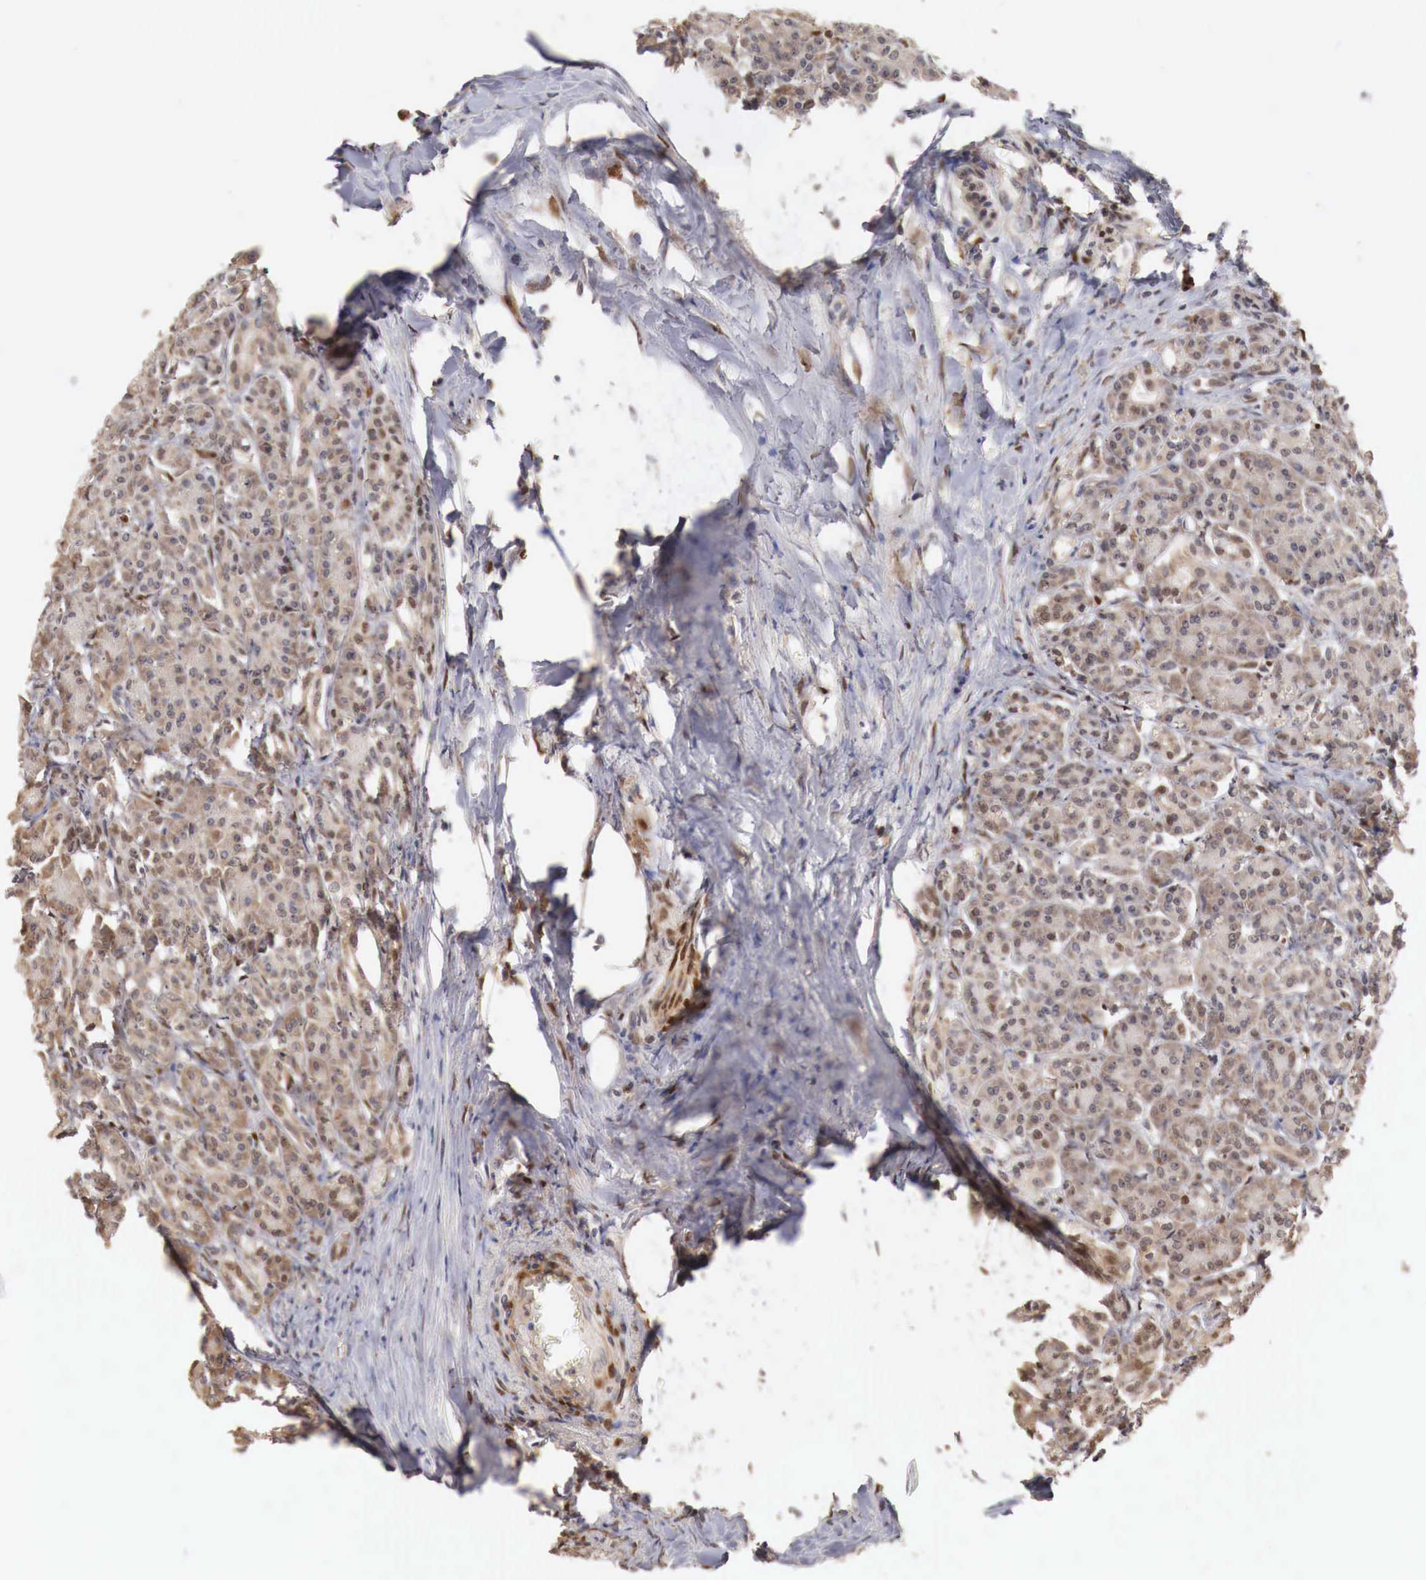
{"staining": {"intensity": "moderate", "quantity": "25%-75%", "location": "nuclear"}, "tissue": "pancreas", "cell_type": "Exocrine glandular cells", "image_type": "normal", "snomed": [{"axis": "morphology", "description": "Normal tissue, NOS"}, {"axis": "topography", "description": "Lymph node"}, {"axis": "topography", "description": "Pancreas"}], "caption": "Protein staining of normal pancreas reveals moderate nuclear staining in about 25%-75% of exocrine glandular cells.", "gene": "KHDRBS2", "patient": {"sex": "male", "age": 59}}